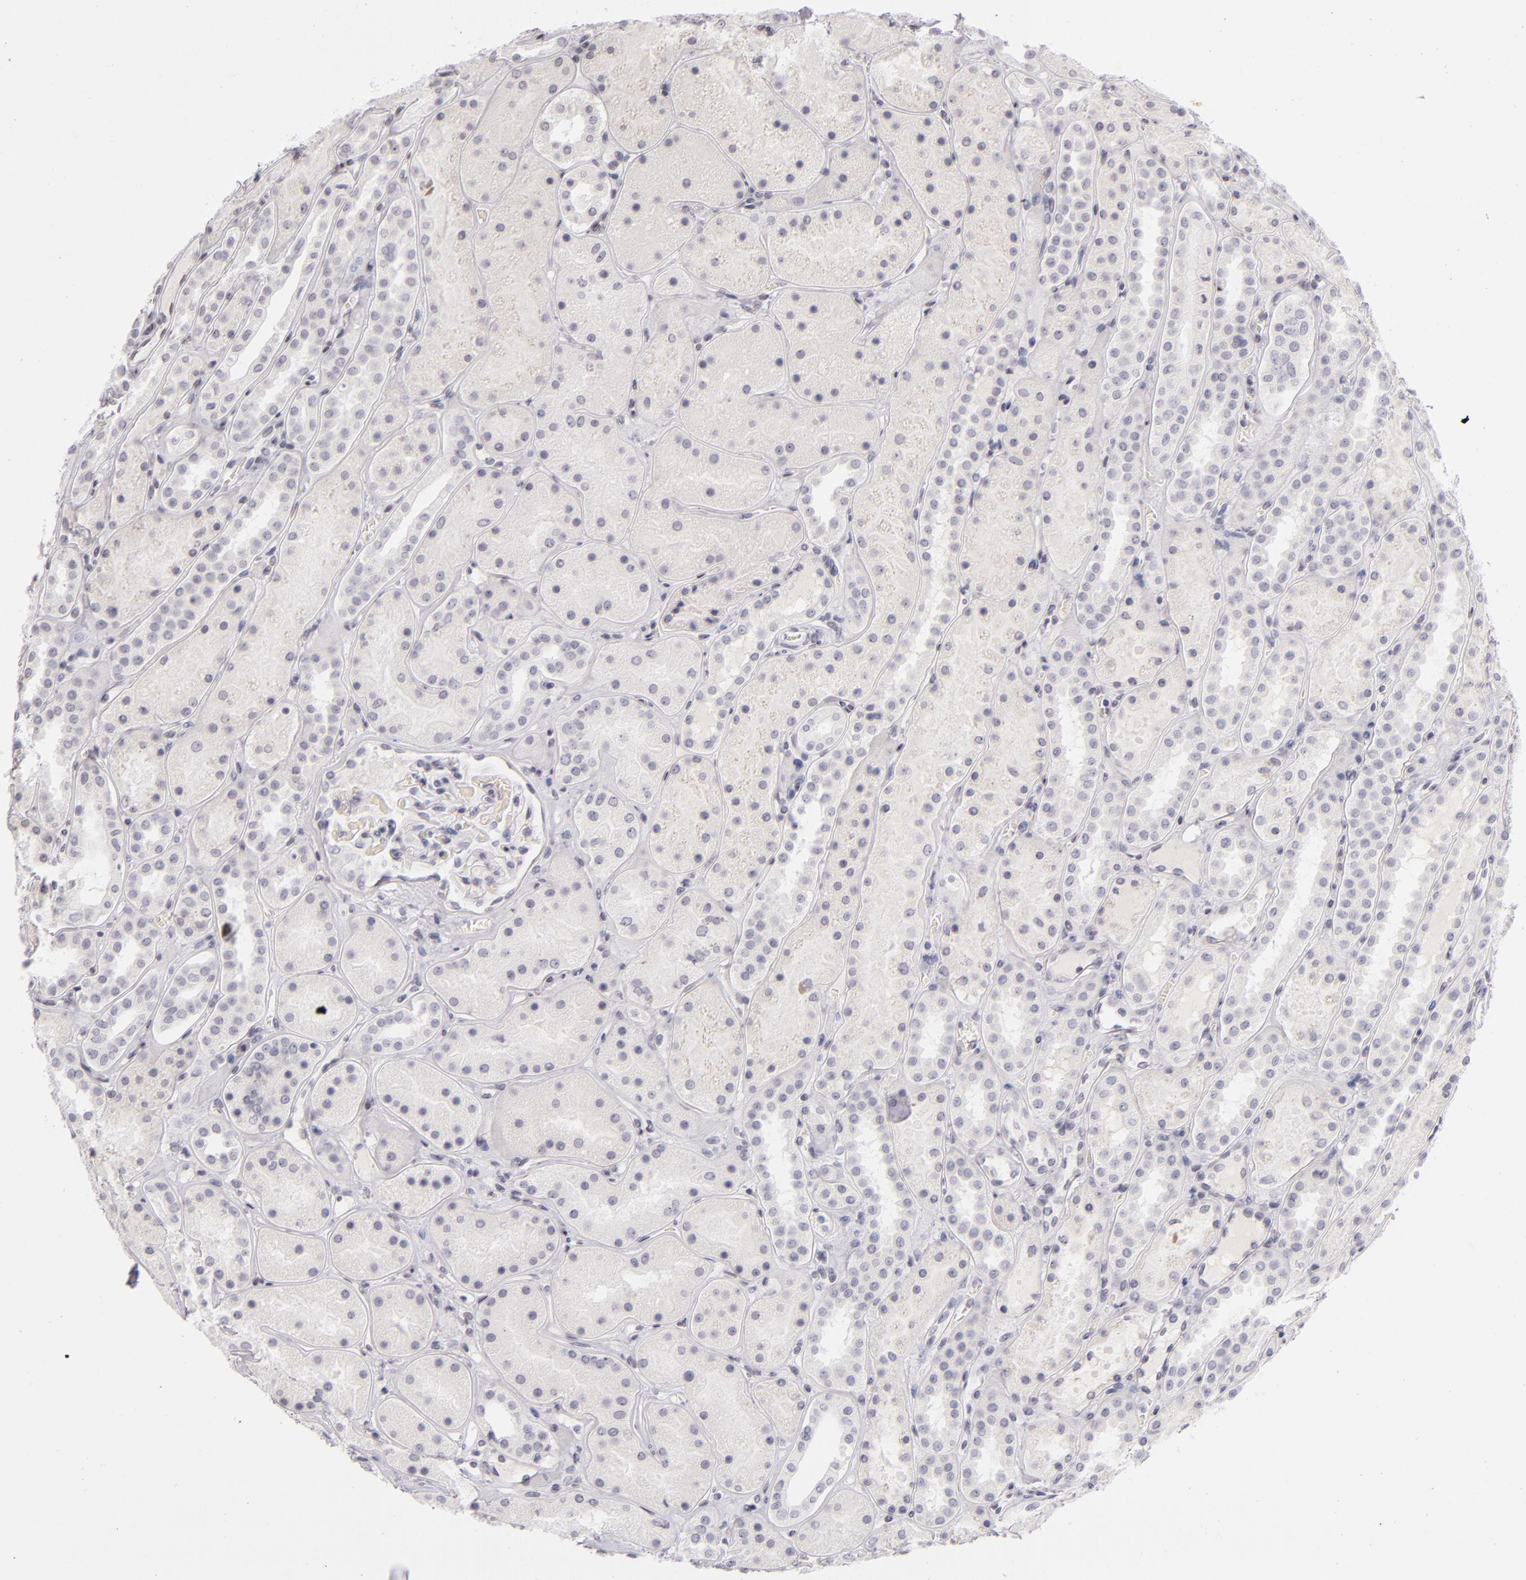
{"staining": {"intensity": "negative", "quantity": "none", "location": "none"}, "tissue": "kidney", "cell_type": "Cells in glomeruli", "image_type": "normal", "snomed": [{"axis": "morphology", "description": "Normal tissue, NOS"}, {"axis": "topography", "description": "Kidney"}], "caption": "An immunohistochemistry (IHC) histopathology image of normal kidney is shown. There is no staining in cells in glomeruli of kidney. (Stains: DAB IHC with hematoxylin counter stain, Microscopy: brightfield microscopy at high magnification).", "gene": "CD40", "patient": {"sex": "male", "age": 28}}